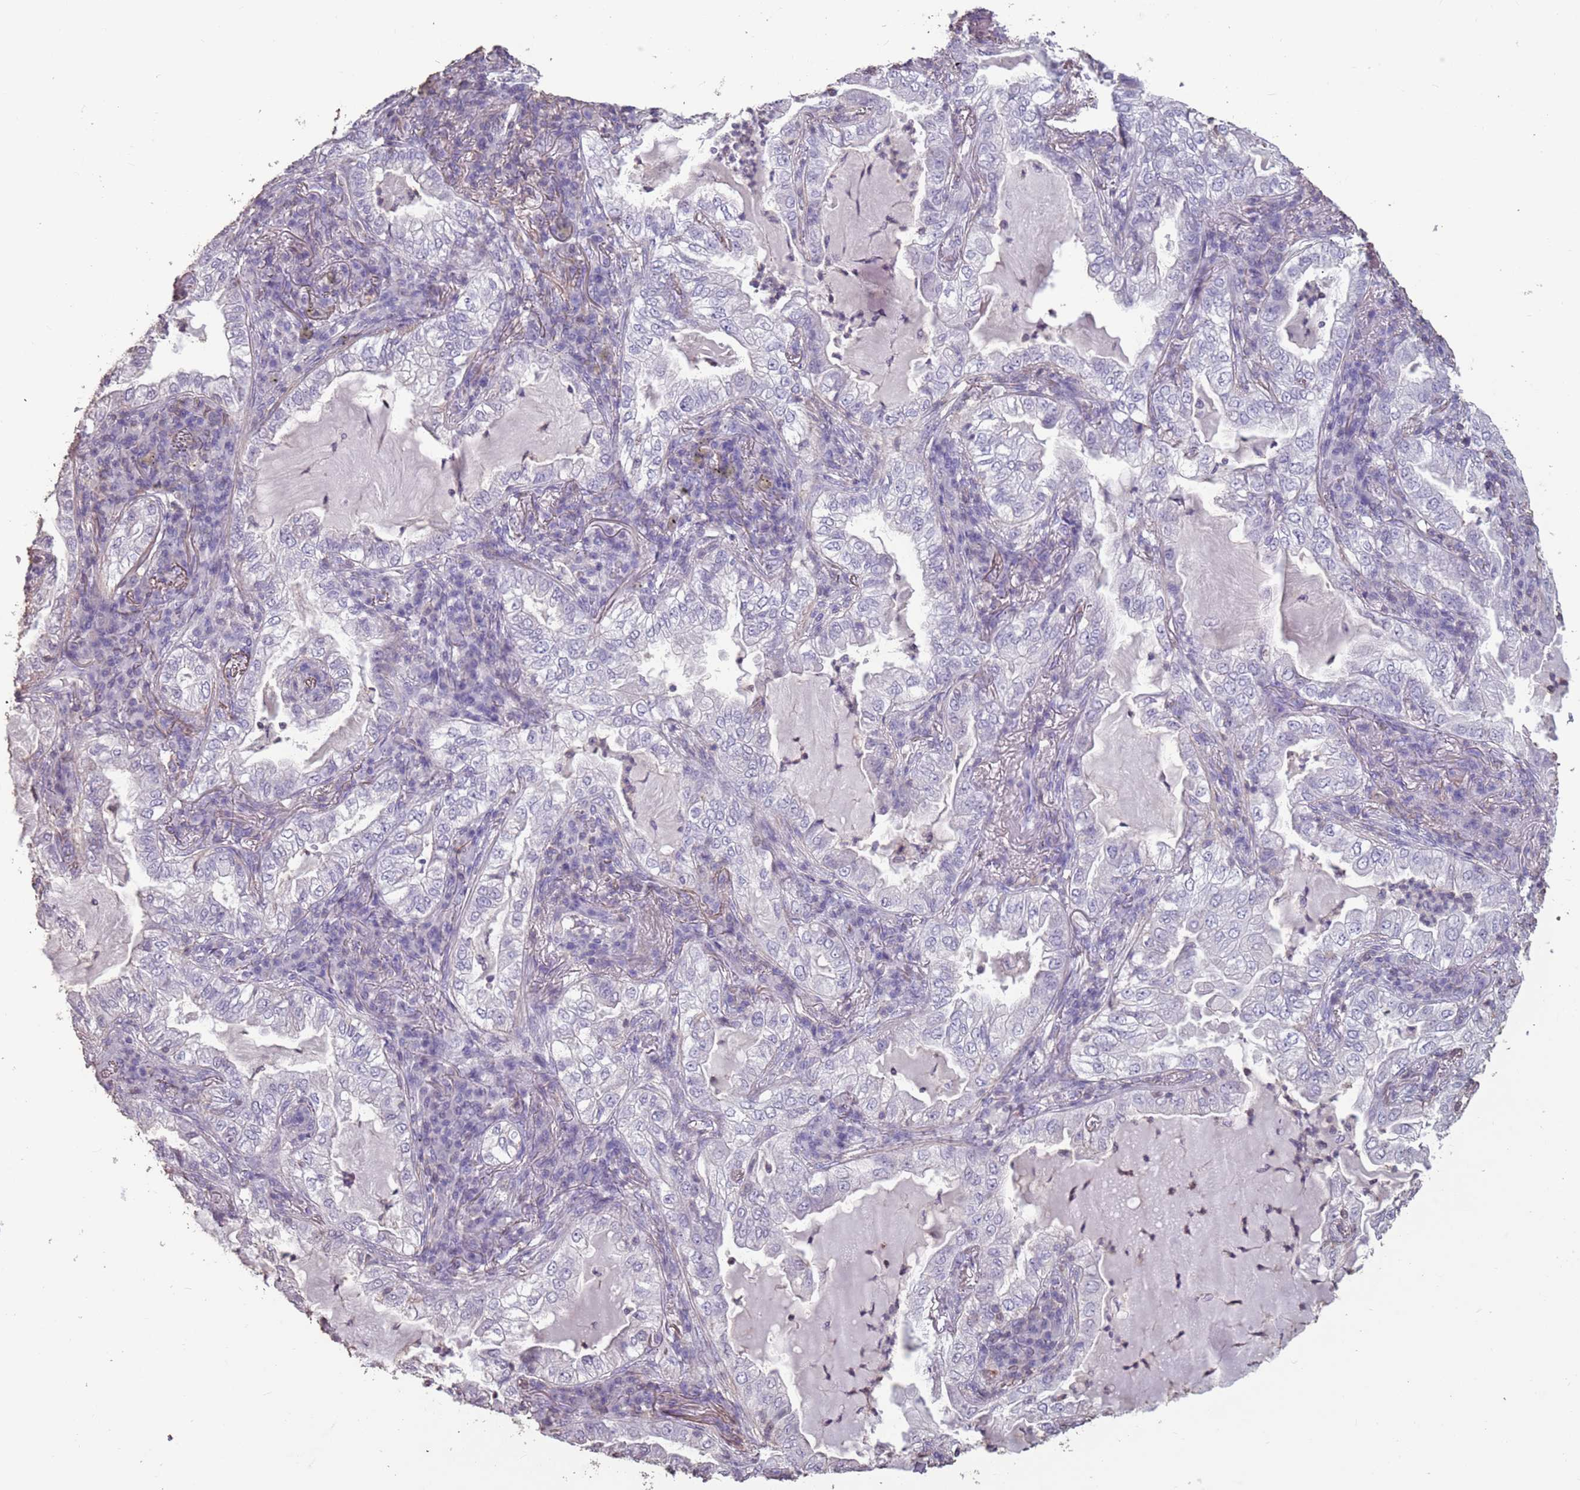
{"staining": {"intensity": "negative", "quantity": "none", "location": "none"}, "tissue": "lung cancer", "cell_type": "Tumor cells", "image_type": "cancer", "snomed": [{"axis": "morphology", "description": "Adenocarcinoma, NOS"}, {"axis": "topography", "description": "Lung"}], "caption": "The immunohistochemistry histopathology image has no significant expression in tumor cells of lung cancer (adenocarcinoma) tissue.", "gene": "SUN5", "patient": {"sex": "female", "age": 73}}